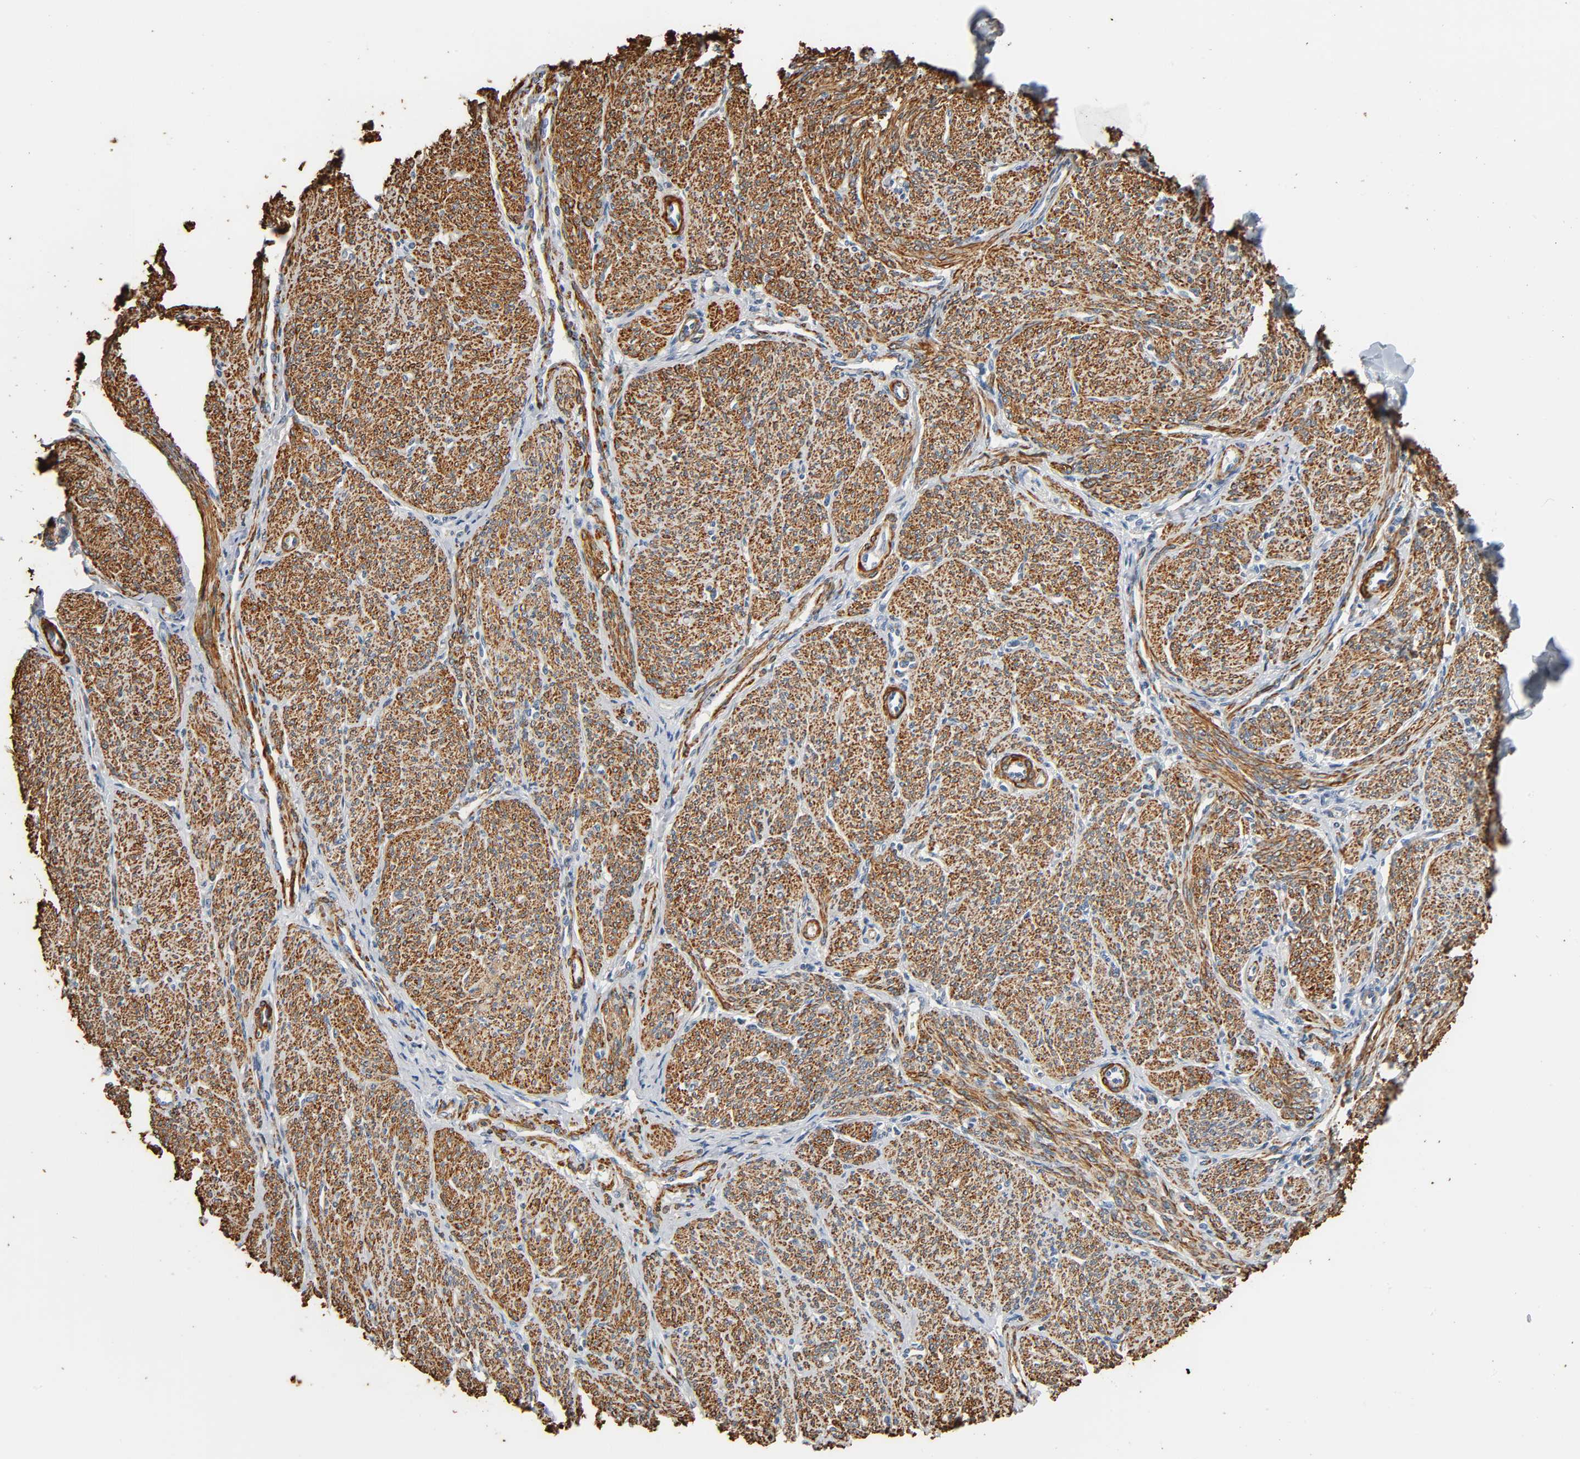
{"staining": {"intensity": "strong", "quantity": ">75%", "location": "cytoplasmic/membranous"}, "tissue": "smooth muscle", "cell_type": "Smooth muscle cells", "image_type": "normal", "snomed": [{"axis": "morphology", "description": "Normal tissue, NOS"}, {"axis": "topography", "description": "Smooth muscle"}], "caption": "Immunohistochemical staining of unremarkable smooth muscle exhibits >75% levels of strong cytoplasmic/membranous protein positivity in approximately >75% of smooth muscle cells.", "gene": "GSTA1", "patient": {"sex": "female", "age": 65}}